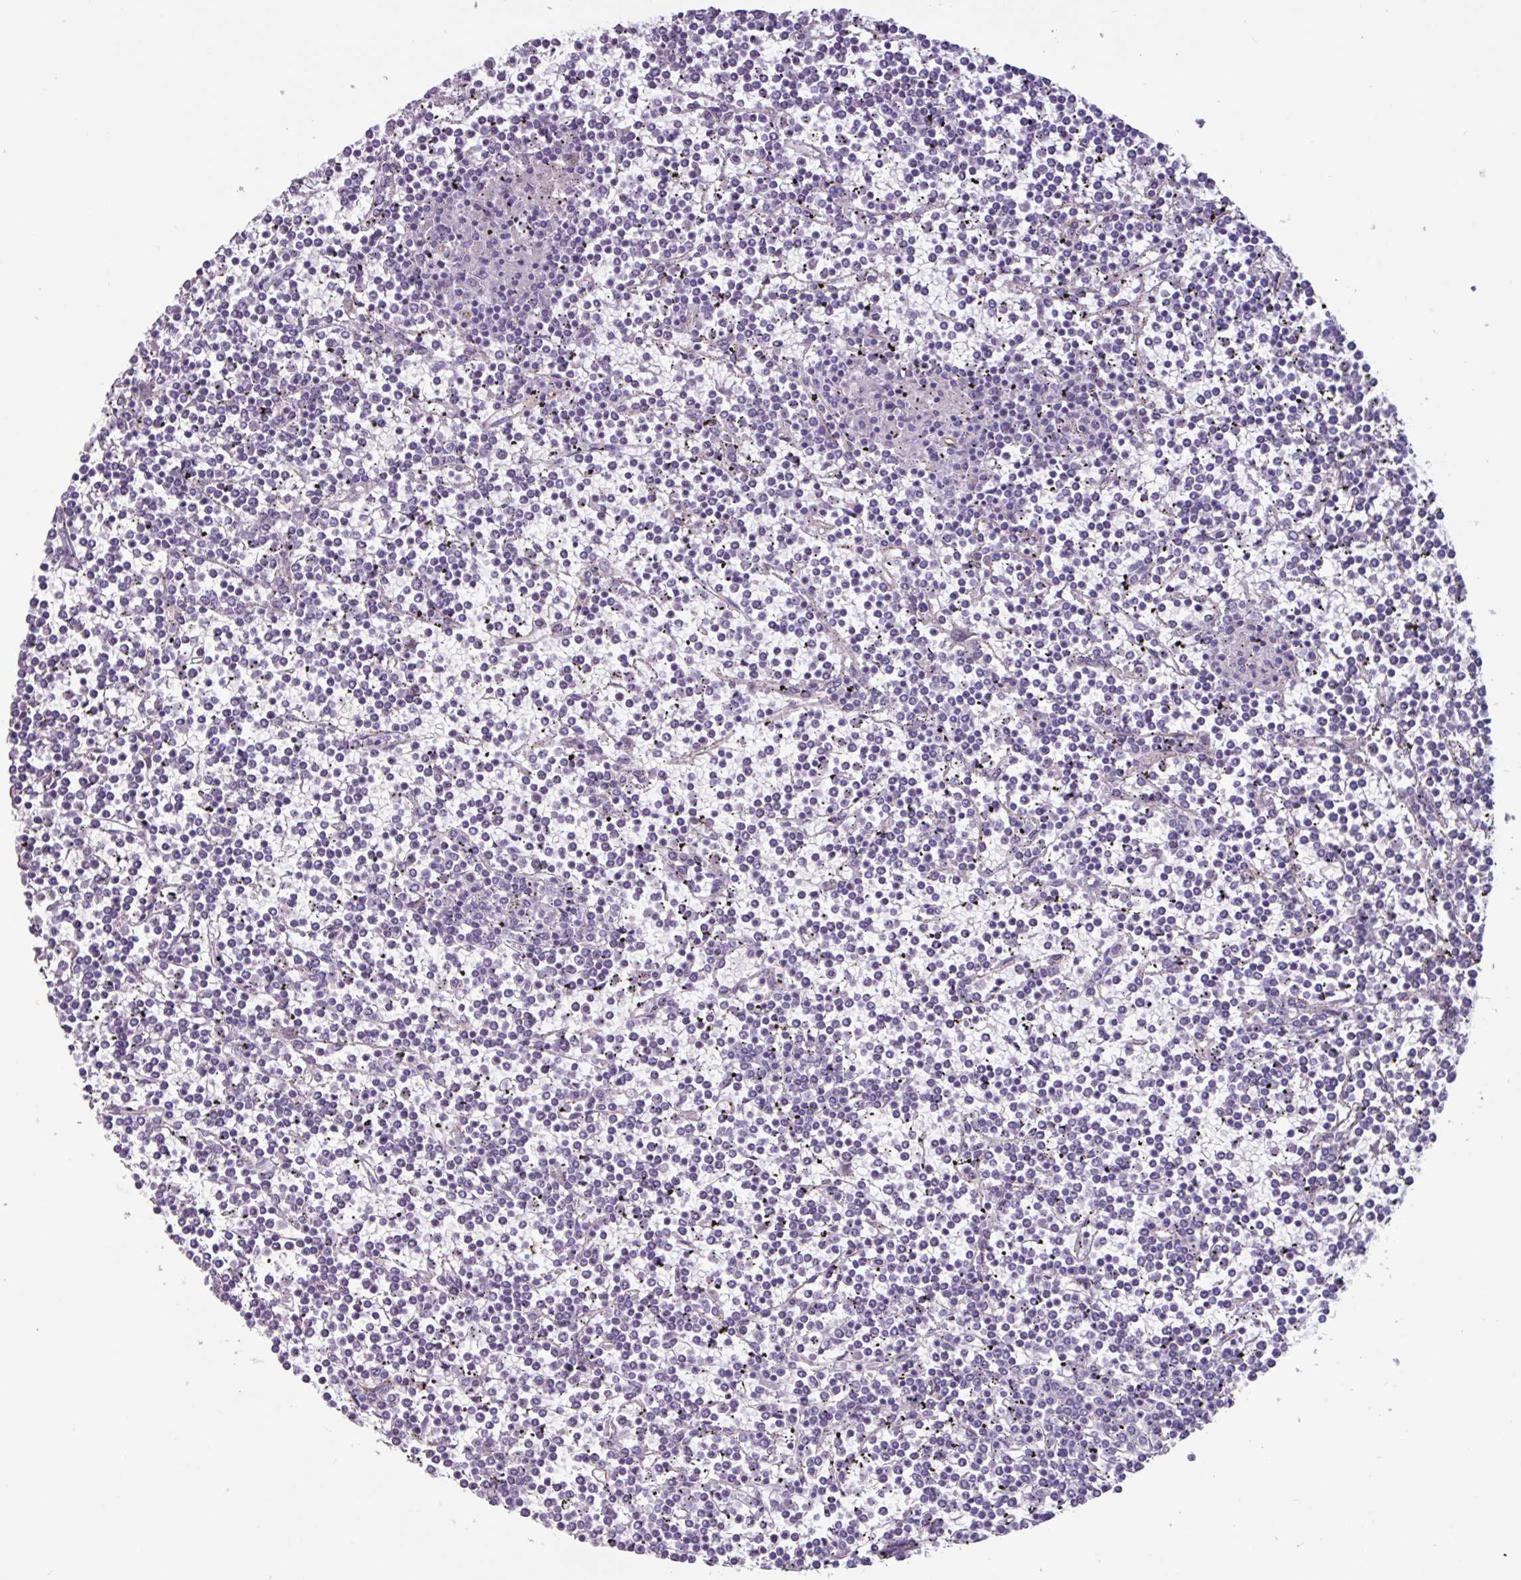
{"staining": {"intensity": "negative", "quantity": "none", "location": "none"}, "tissue": "lymphoma", "cell_type": "Tumor cells", "image_type": "cancer", "snomed": [{"axis": "morphology", "description": "Malignant lymphoma, non-Hodgkin's type, Low grade"}, {"axis": "topography", "description": "Spleen"}], "caption": "Human lymphoma stained for a protein using IHC displays no staining in tumor cells.", "gene": "BTD", "patient": {"sex": "female", "age": 19}}